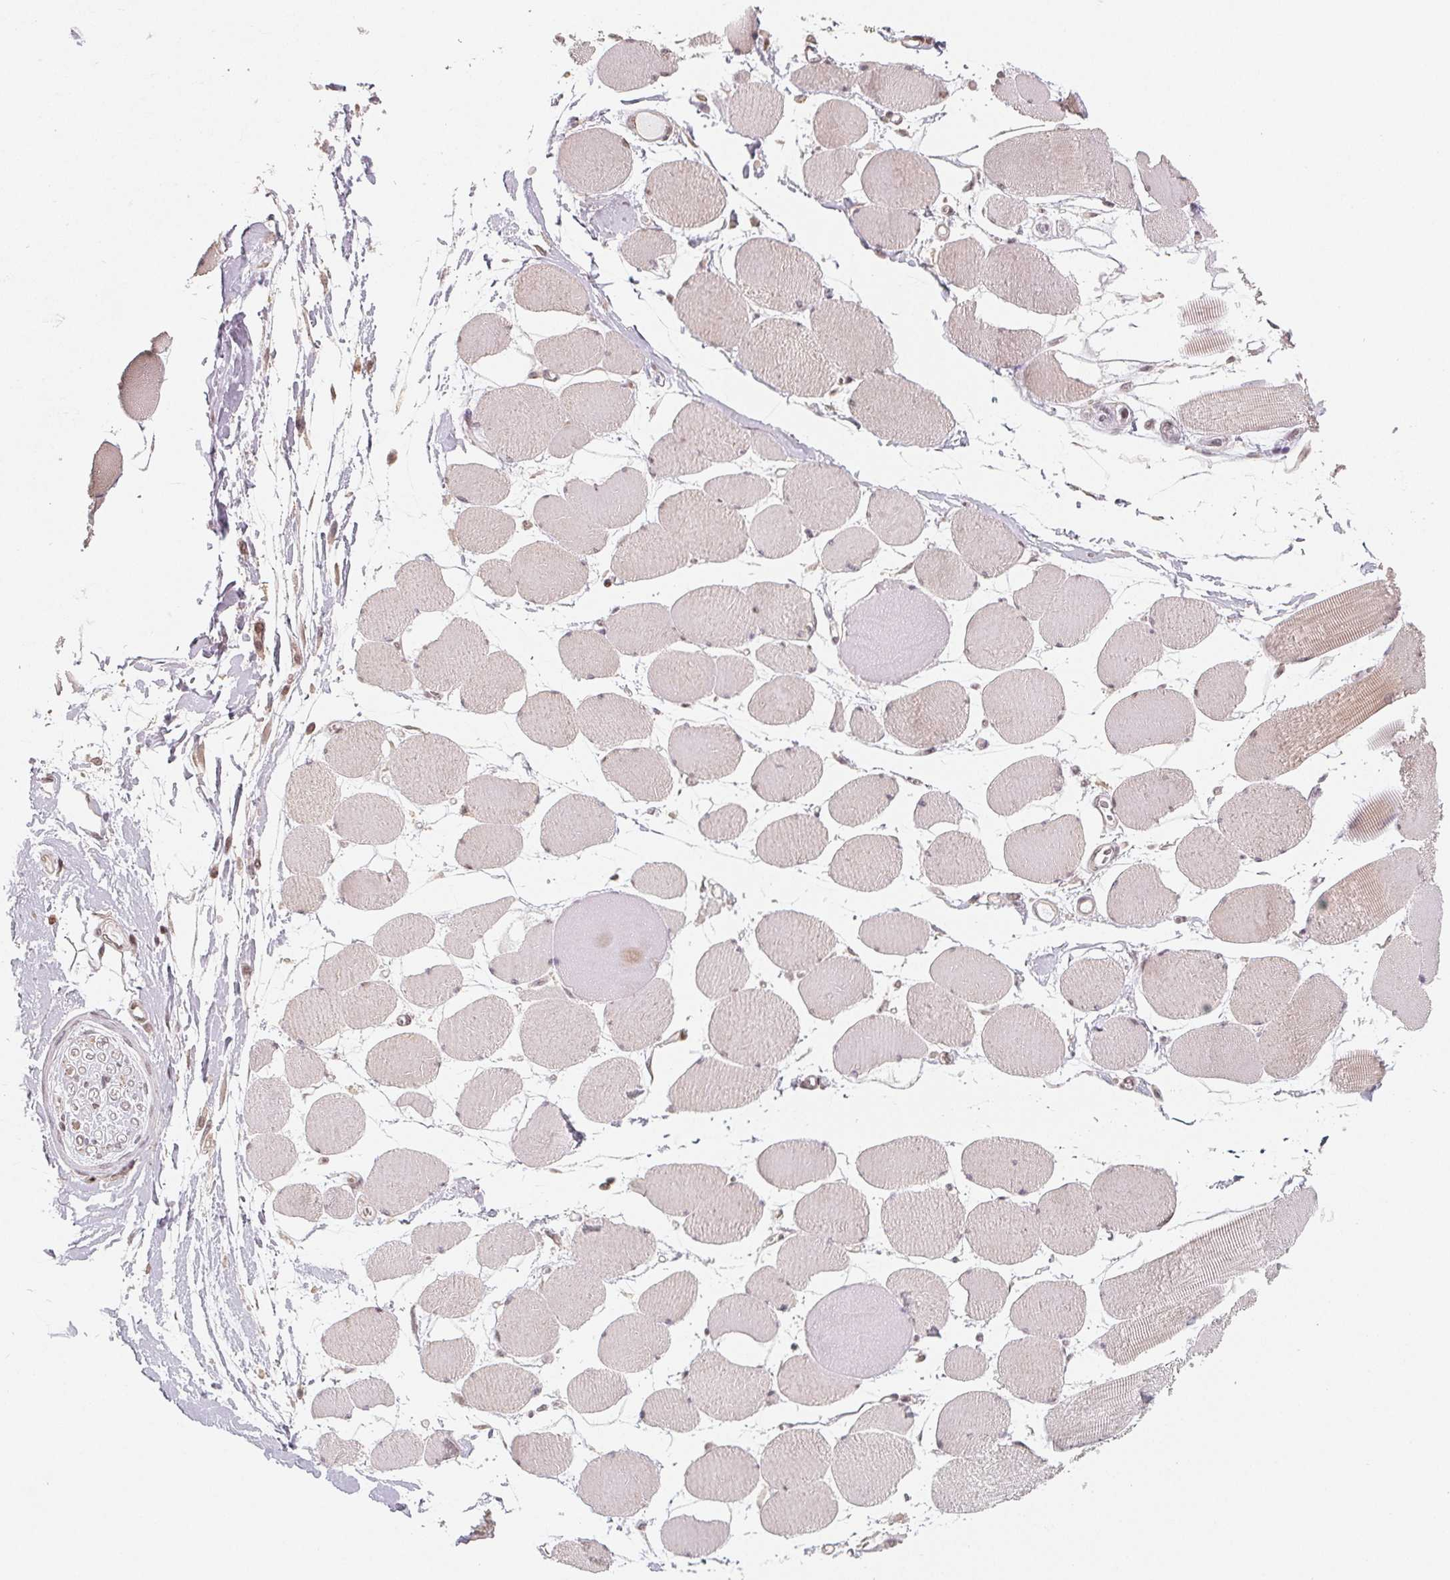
{"staining": {"intensity": "weak", "quantity": "25%-75%", "location": "cytoplasmic/membranous"}, "tissue": "skeletal muscle", "cell_type": "Myocytes", "image_type": "normal", "snomed": [{"axis": "morphology", "description": "Normal tissue, NOS"}, {"axis": "topography", "description": "Skeletal muscle"}], "caption": "Immunohistochemistry image of benign skeletal muscle stained for a protein (brown), which exhibits low levels of weak cytoplasmic/membranous expression in about 25%-75% of myocytes.", "gene": "CCDC138", "patient": {"sex": "female", "age": 75}}